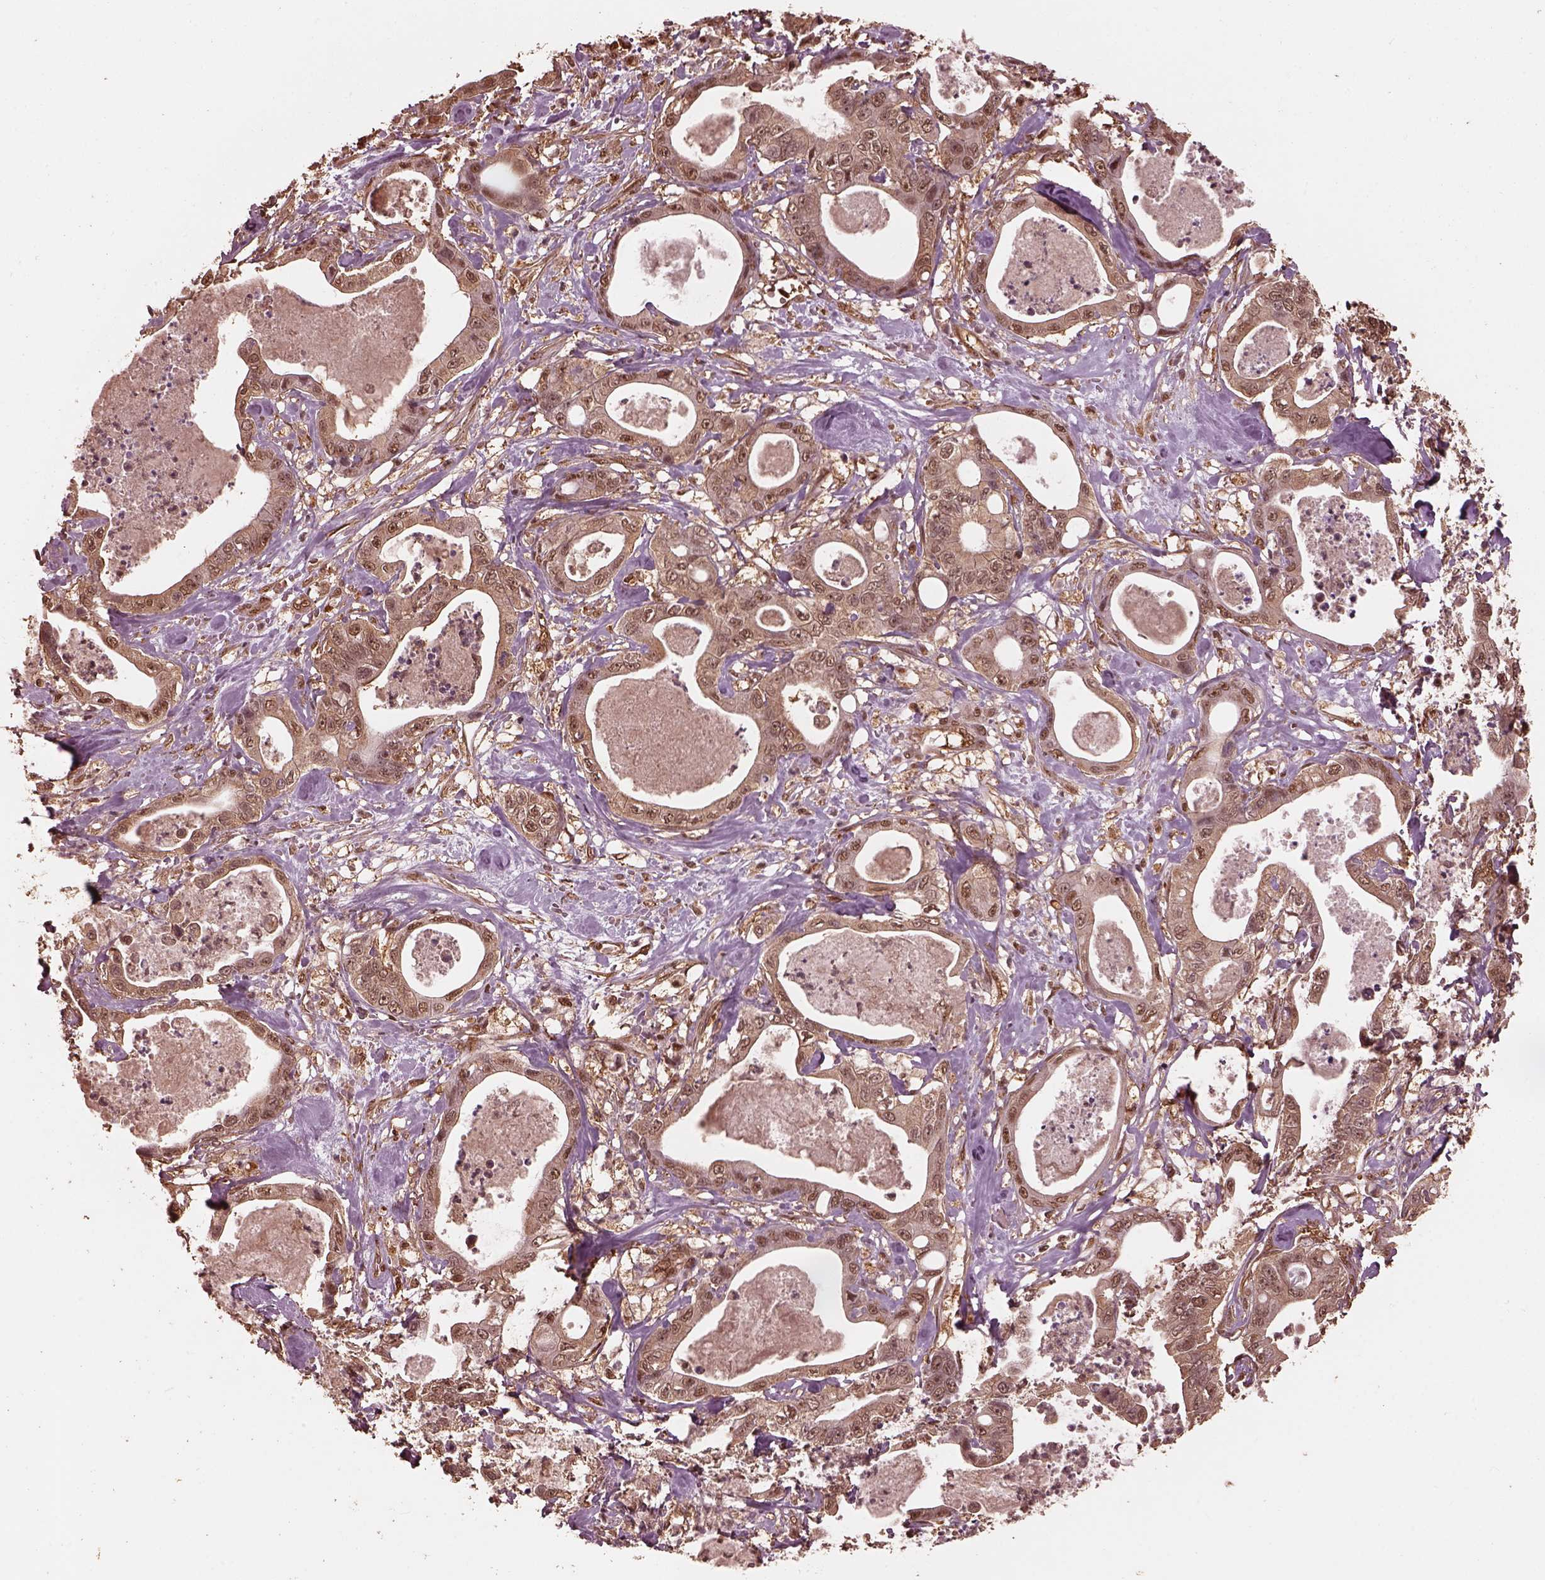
{"staining": {"intensity": "moderate", "quantity": "25%-75%", "location": "cytoplasmic/membranous,nuclear"}, "tissue": "pancreatic cancer", "cell_type": "Tumor cells", "image_type": "cancer", "snomed": [{"axis": "morphology", "description": "Adenocarcinoma, NOS"}, {"axis": "topography", "description": "Pancreas"}], "caption": "The immunohistochemical stain highlights moderate cytoplasmic/membranous and nuclear staining in tumor cells of adenocarcinoma (pancreatic) tissue.", "gene": "PSMC5", "patient": {"sex": "male", "age": 71}}